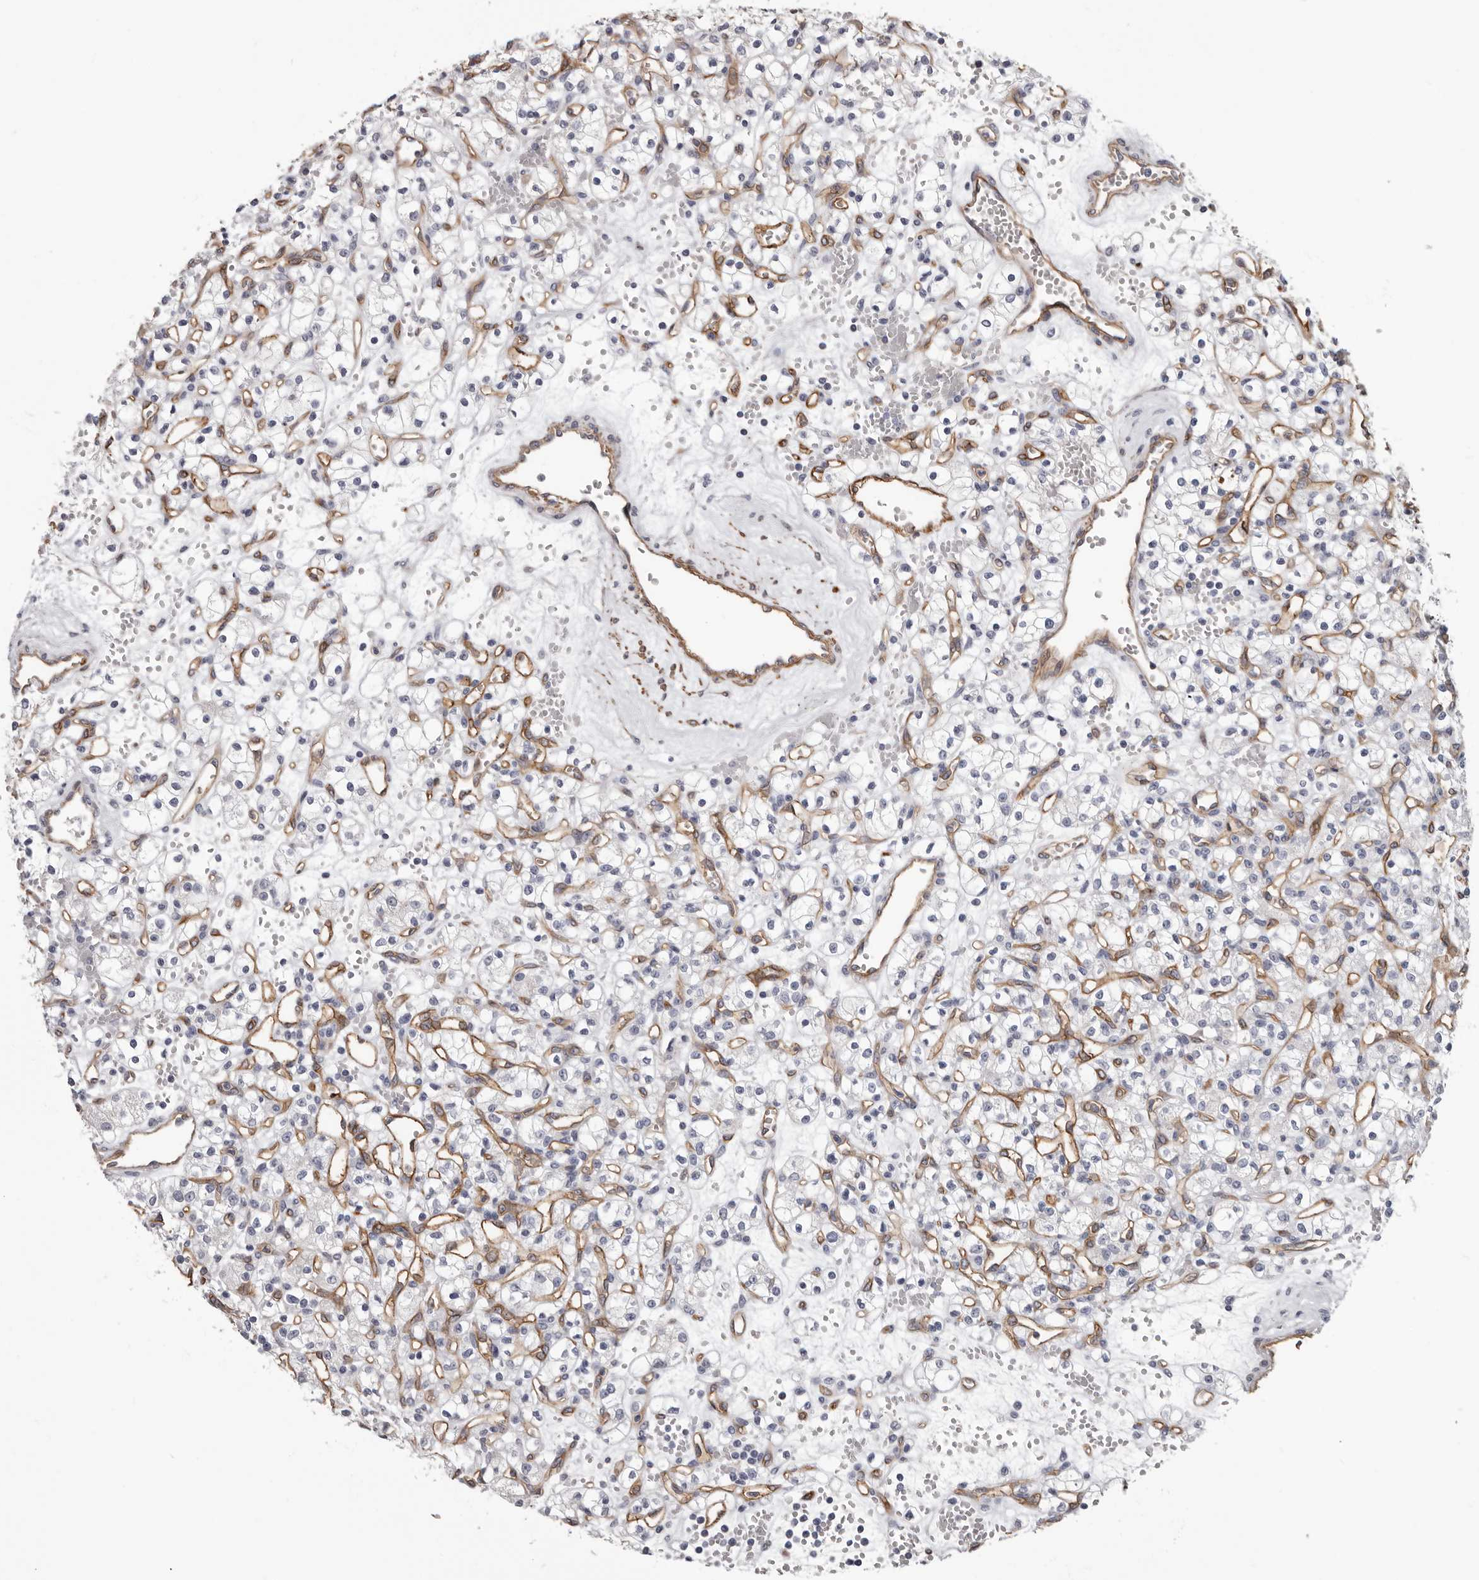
{"staining": {"intensity": "negative", "quantity": "none", "location": "none"}, "tissue": "renal cancer", "cell_type": "Tumor cells", "image_type": "cancer", "snomed": [{"axis": "morphology", "description": "Adenocarcinoma, NOS"}, {"axis": "topography", "description": "Kidney"}], "caption": "High power microscopy photomicrograph of an immunohistochemistry micrograph of renal adenocarcinoma, revealing no significant staining in tumor cells. The staining was performed using DAB (3,3'-diaminobenzidine) to visualize the protein expression in brown, while the nuclei were stained in blue with hematoxylin (Magnification: 20x).", "gene": "ADGRL4", "patient": {"sex": "female", "age": 59}}